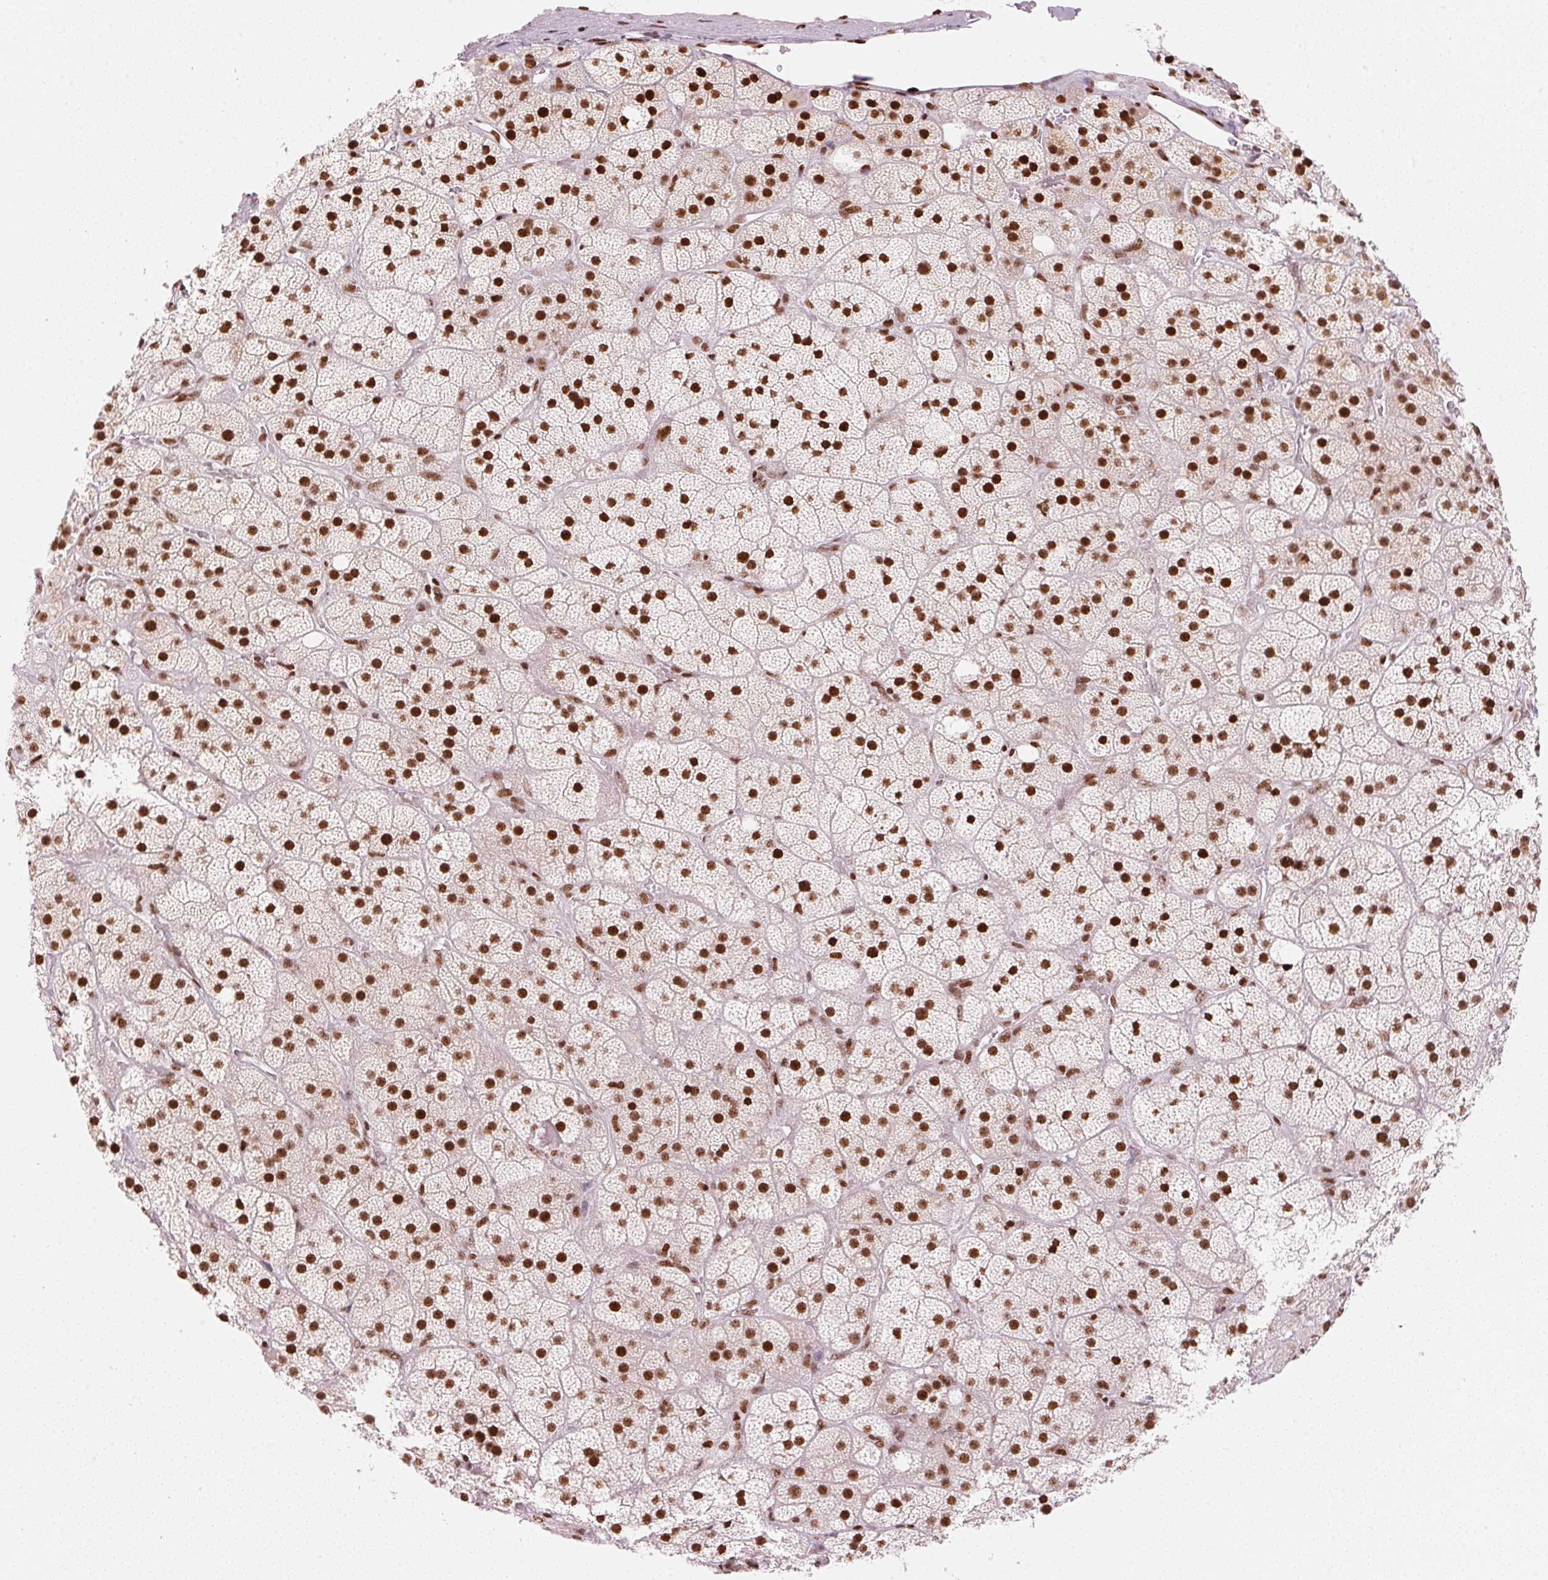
{"staining": {"intensity": "strong", "quantity": ">75%", "location": "nuclear"}, "tissue": "adrenal gland", "cell_type": "Glandular cells", "image_type": "normal", "snomed": [{"axis": "morphology", "description": "Normal tissue, NOS"}, {"axis": "topography", "description": "Adrenal gland"}], "caption": "Glandular cells display high levels of strong nuclear expression in about >75% of cells in normal adrenal gland.", "gene": "NXF1", "patient": {"sex": "male", "age": 57}}